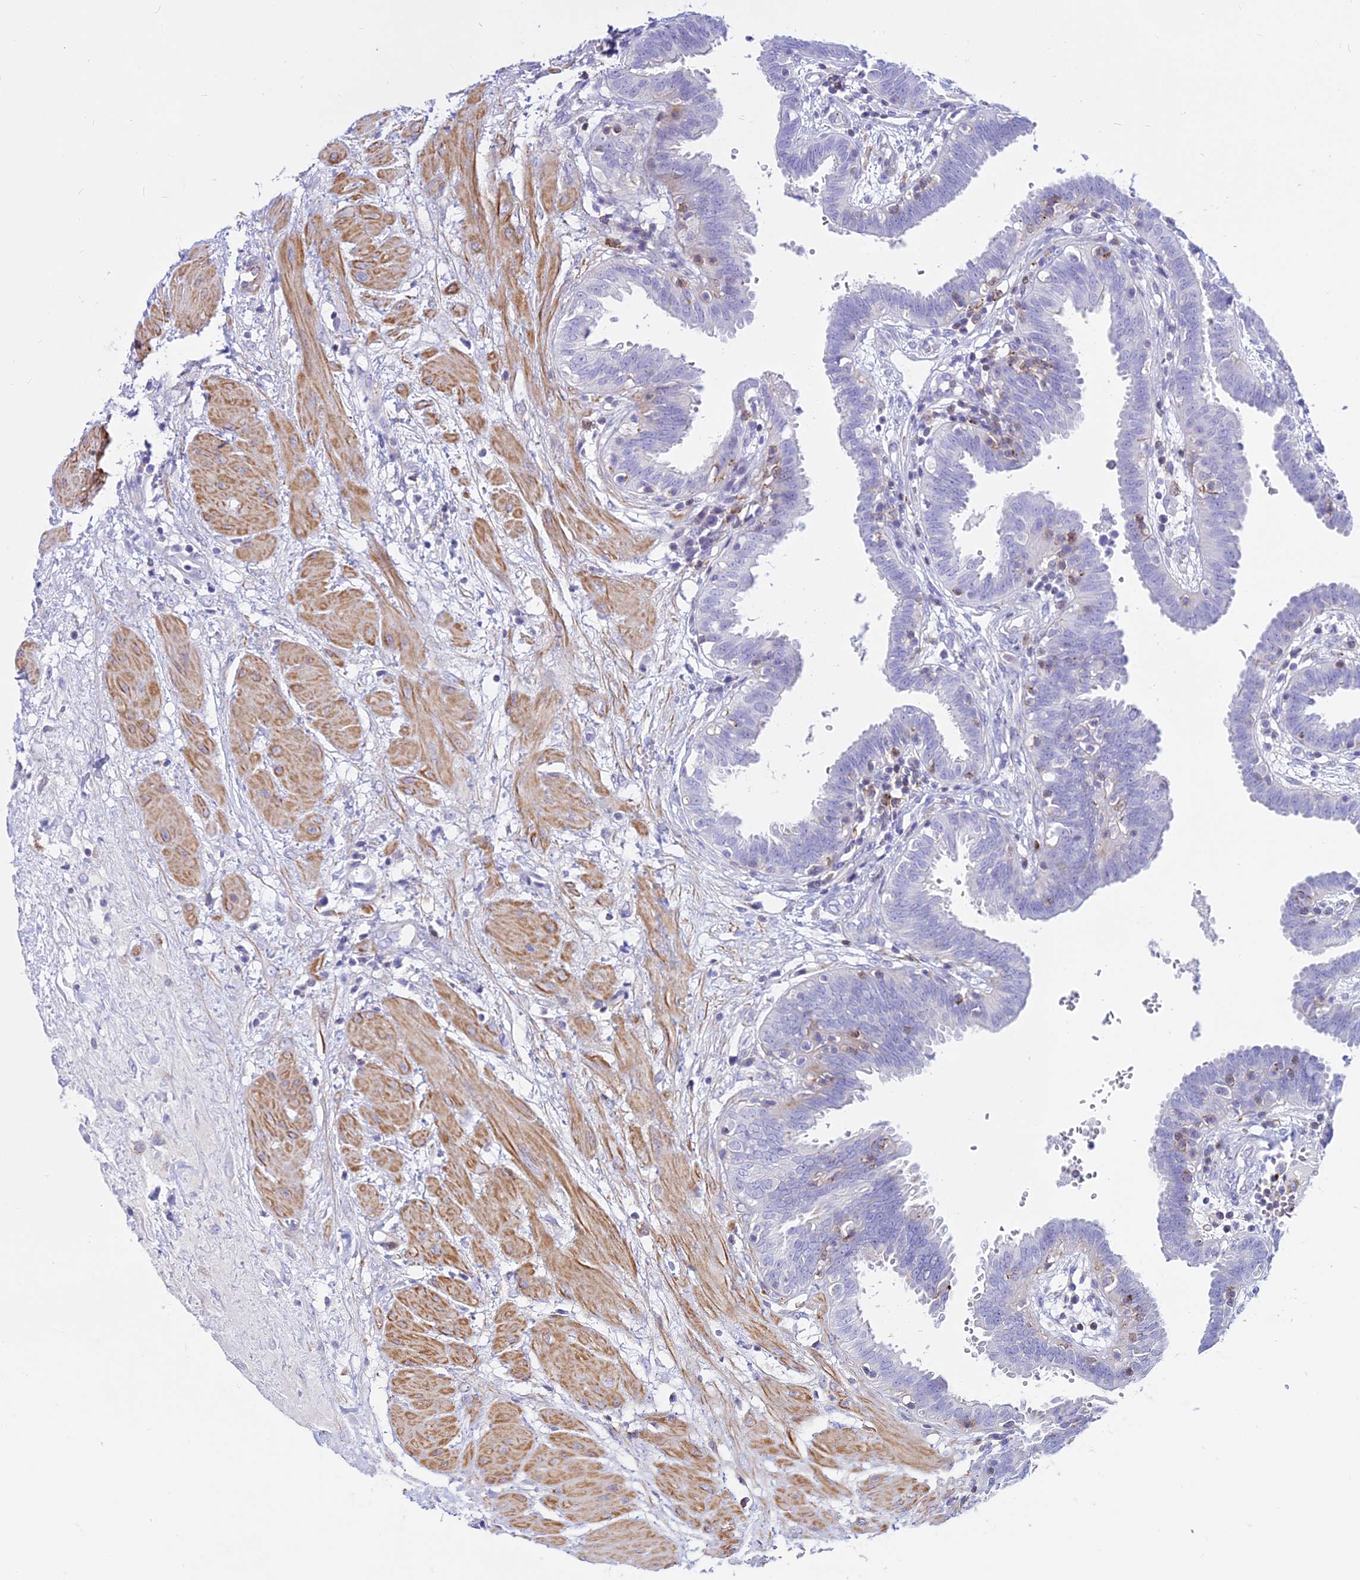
{"staining": {"intensity": "negative", "quantity": "none", "location": "none"}, "tissue": "fallopian tube", "cell_type": "Glandular cells", "image_type": "normal", "snomed": [{"axis": "morphology", "description": "Normal tissue, NOS"}, {"axis": "topography", "description": "Fallopian tube"}, {"axis": "topography", "description": "Placenta"}], "caption": "A high-resolution histopathology image shows immunohistochemistry staining of benign fallopian tube, which reveals no significant expression in glandular cells. The staining was performed using DAB to visualize the protein expression in brown, while the nuclei were stained in blue with hematoxylin (Magnification: 20x).", "gene": "DLX1", "patient": {"sex": "female", "age": 32}}